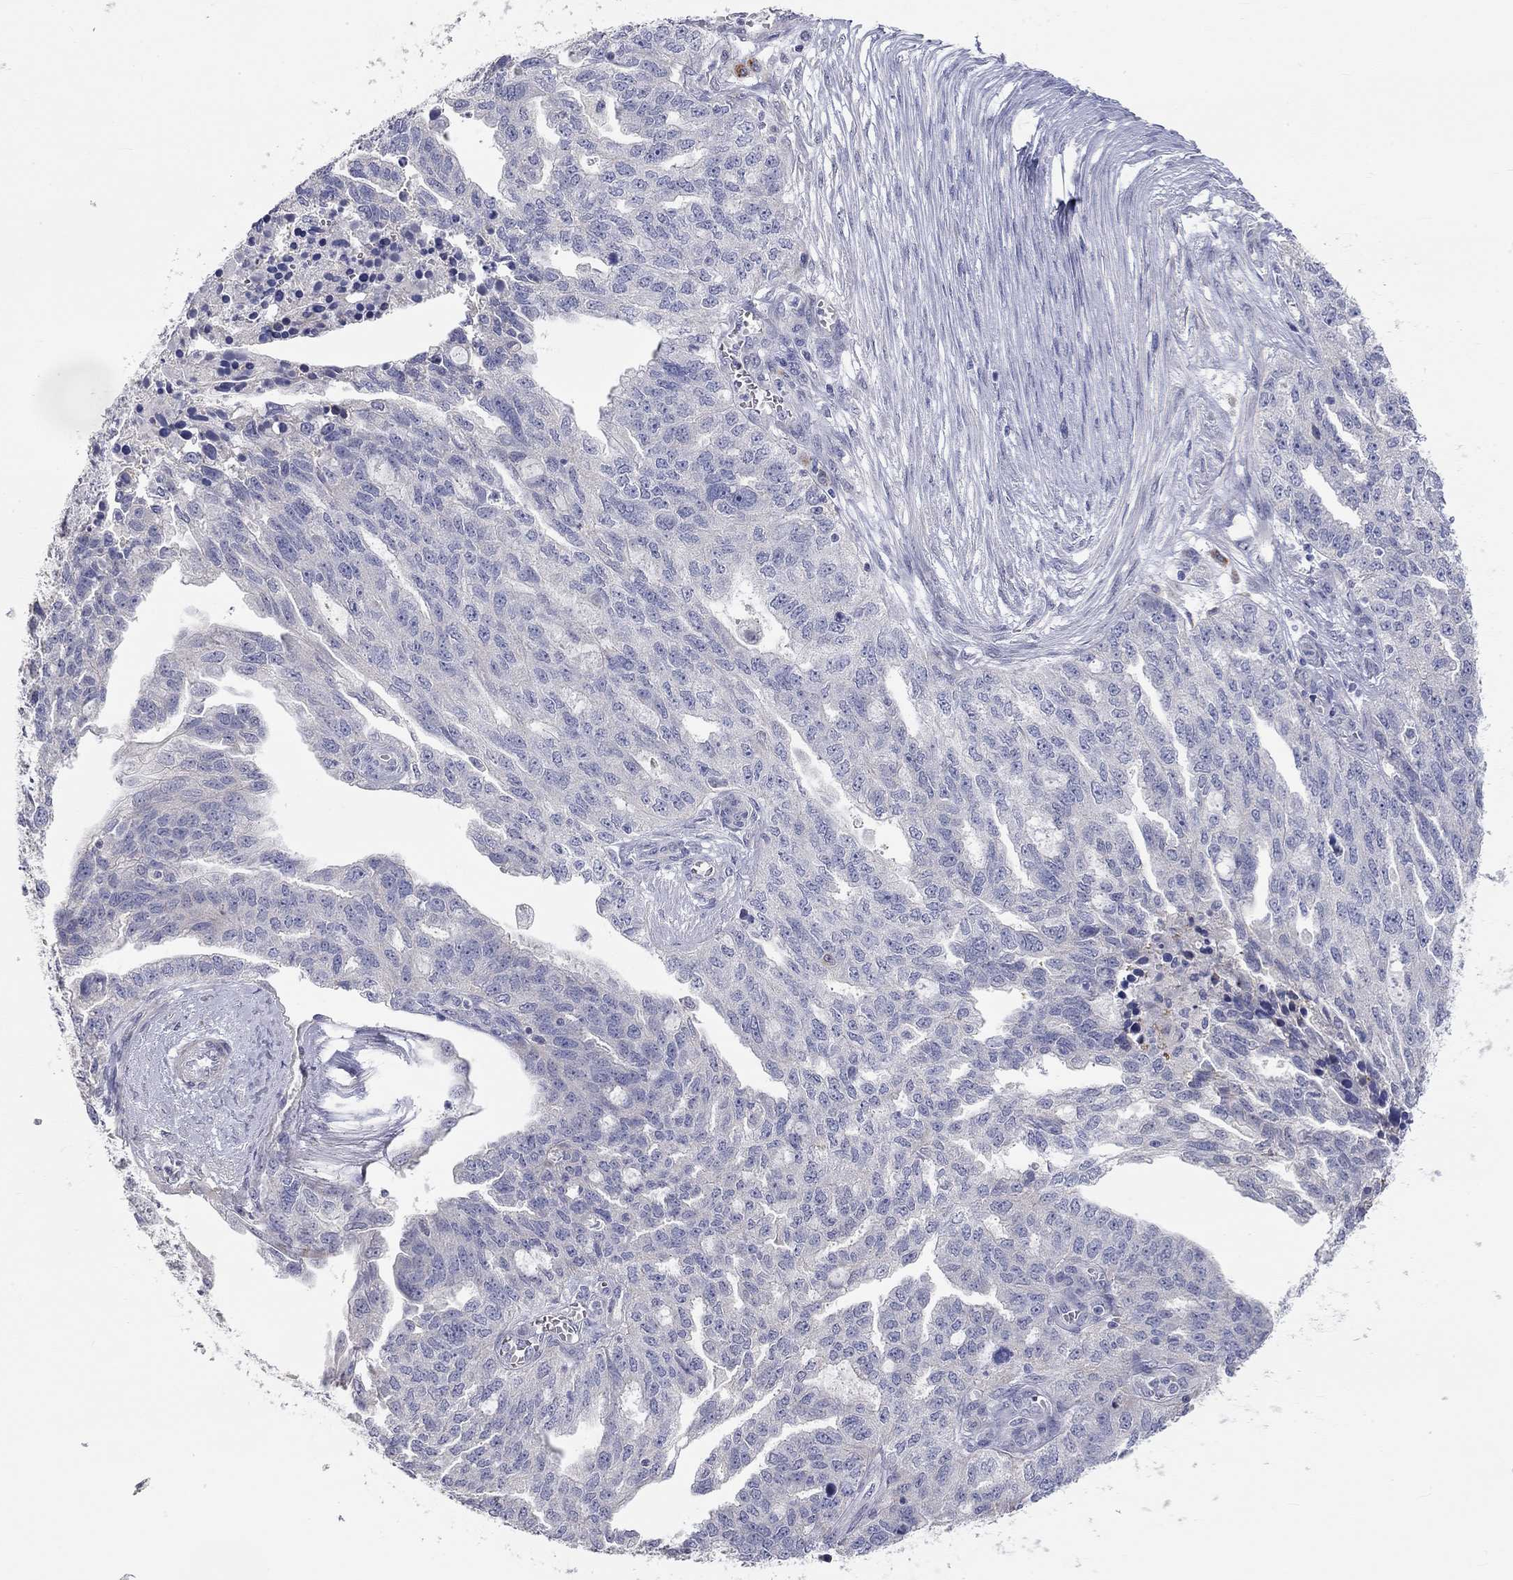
{"staining": {"intensity": "negative", "quantity": "none", "location": "none"}, "tissue": "ovarian cancer", "cell_type": "Tumor cells", "image_type": "cancer", "snomed": [{"axis": "morphology", "description": "Cystadenocarcinoma, serous, NOS"}, {"axis": "topography", "description": "Ovary"}], "caption": "Image shows no protein staining in tumor cells of ovarian cancer (serous cystadenocarcinoma) tissue. The staining is performed using DAB (3,3'-diaminobenzidine) brown chromogen with nuclei counter-stained in using hematoxylin.", "gene": "PAPSS2", "patient": {"sex": "female", "age": 51}}